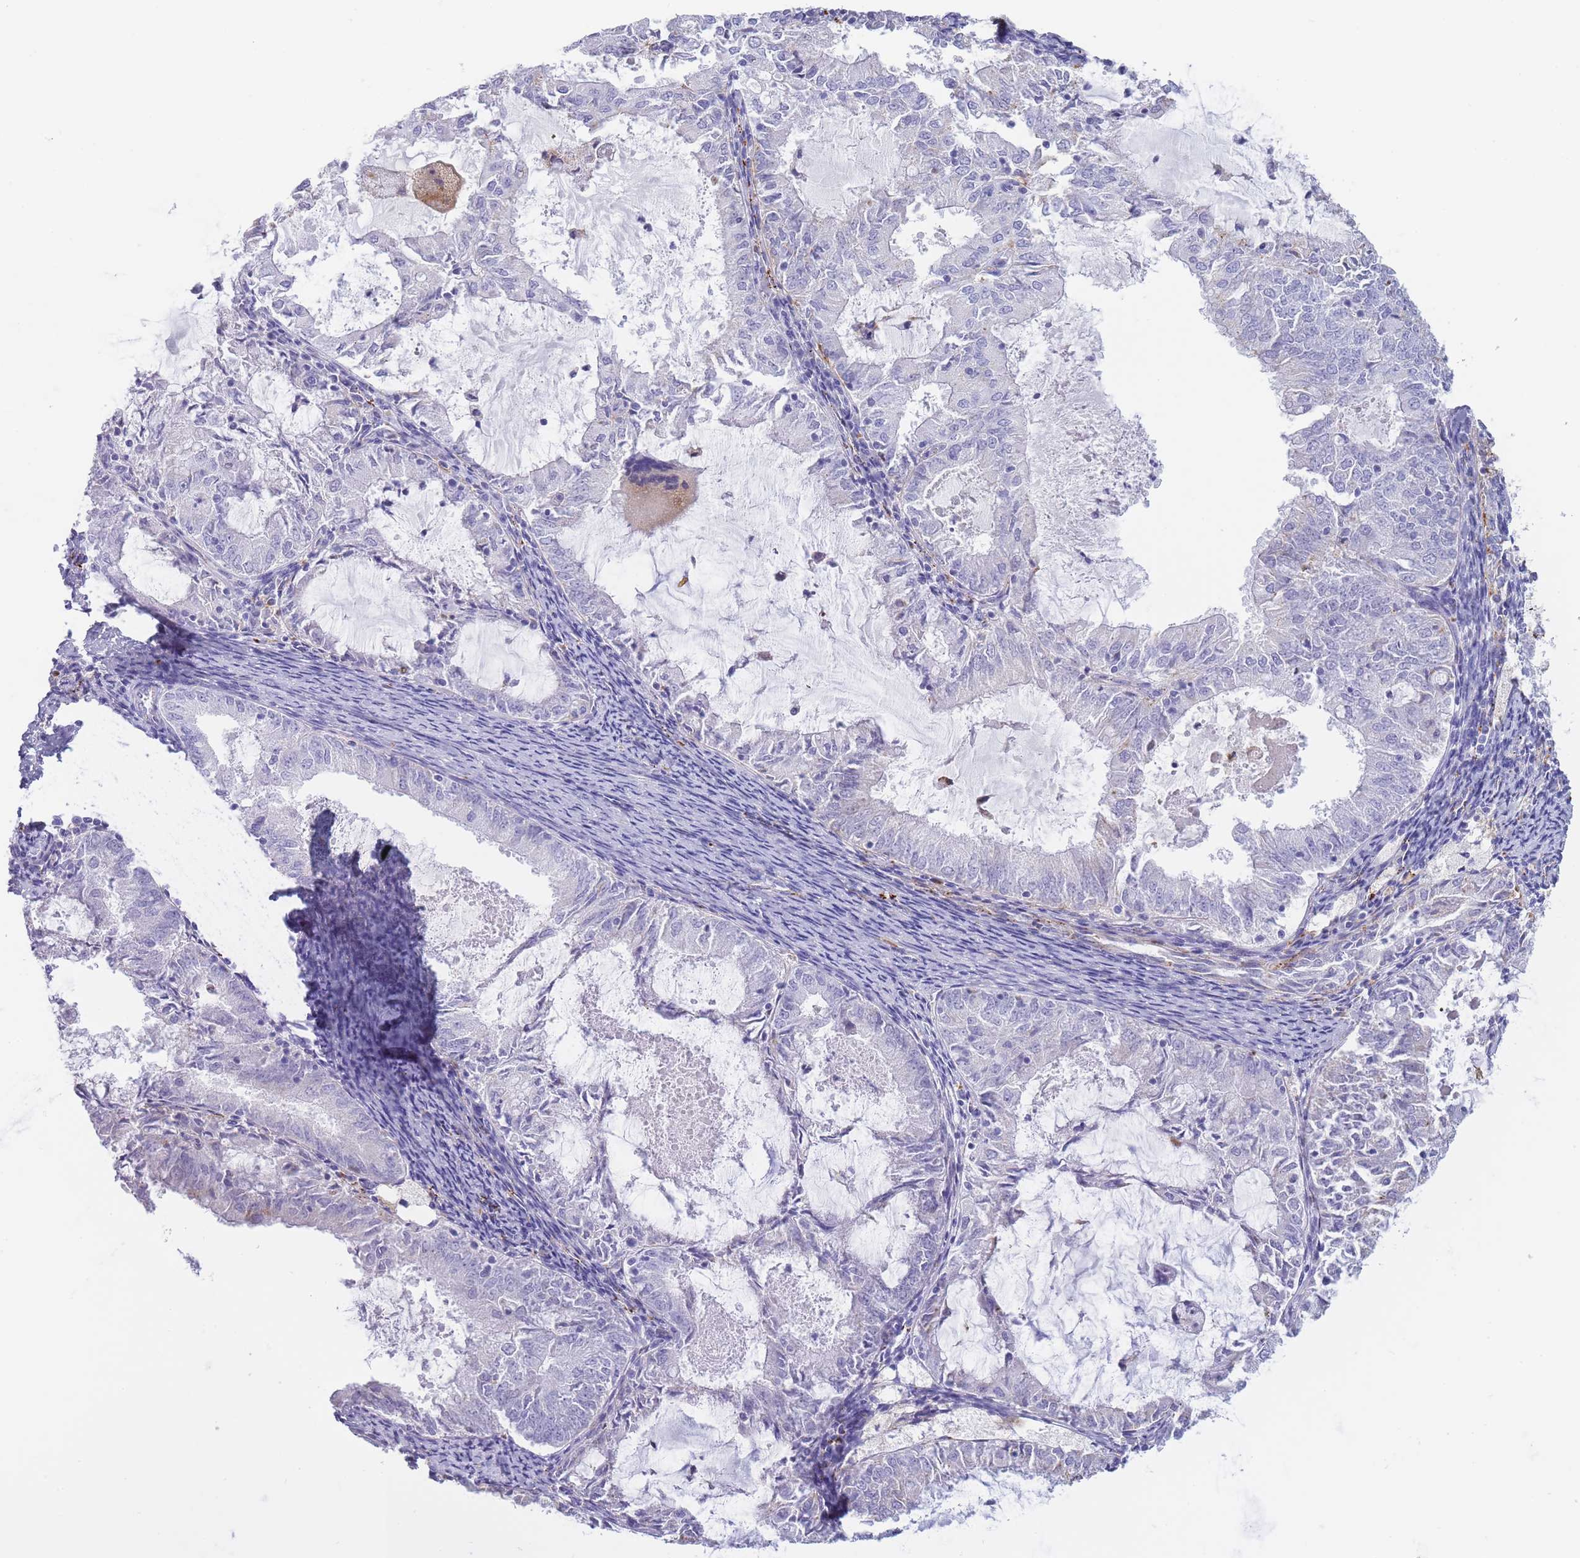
{"staining": {"intensity": "negative", "quantity": "none", "location": "none"}, "tissue": "endometrial cancer", "cell_type": "Tumor cells", "image_type": "cancer", "snomed": [{"axis": "morphology", "description": "Adenocarcinoma, NOS"}, {"axis": "topography", "description": "Endometrium"}], "caption": "Adenocarcinoma (endometrial) was stained to show a protein in brown. There is no significant positivity in tumor cells.", "gene": "GAA", "patient": {"sex": "female", "age": 57}}